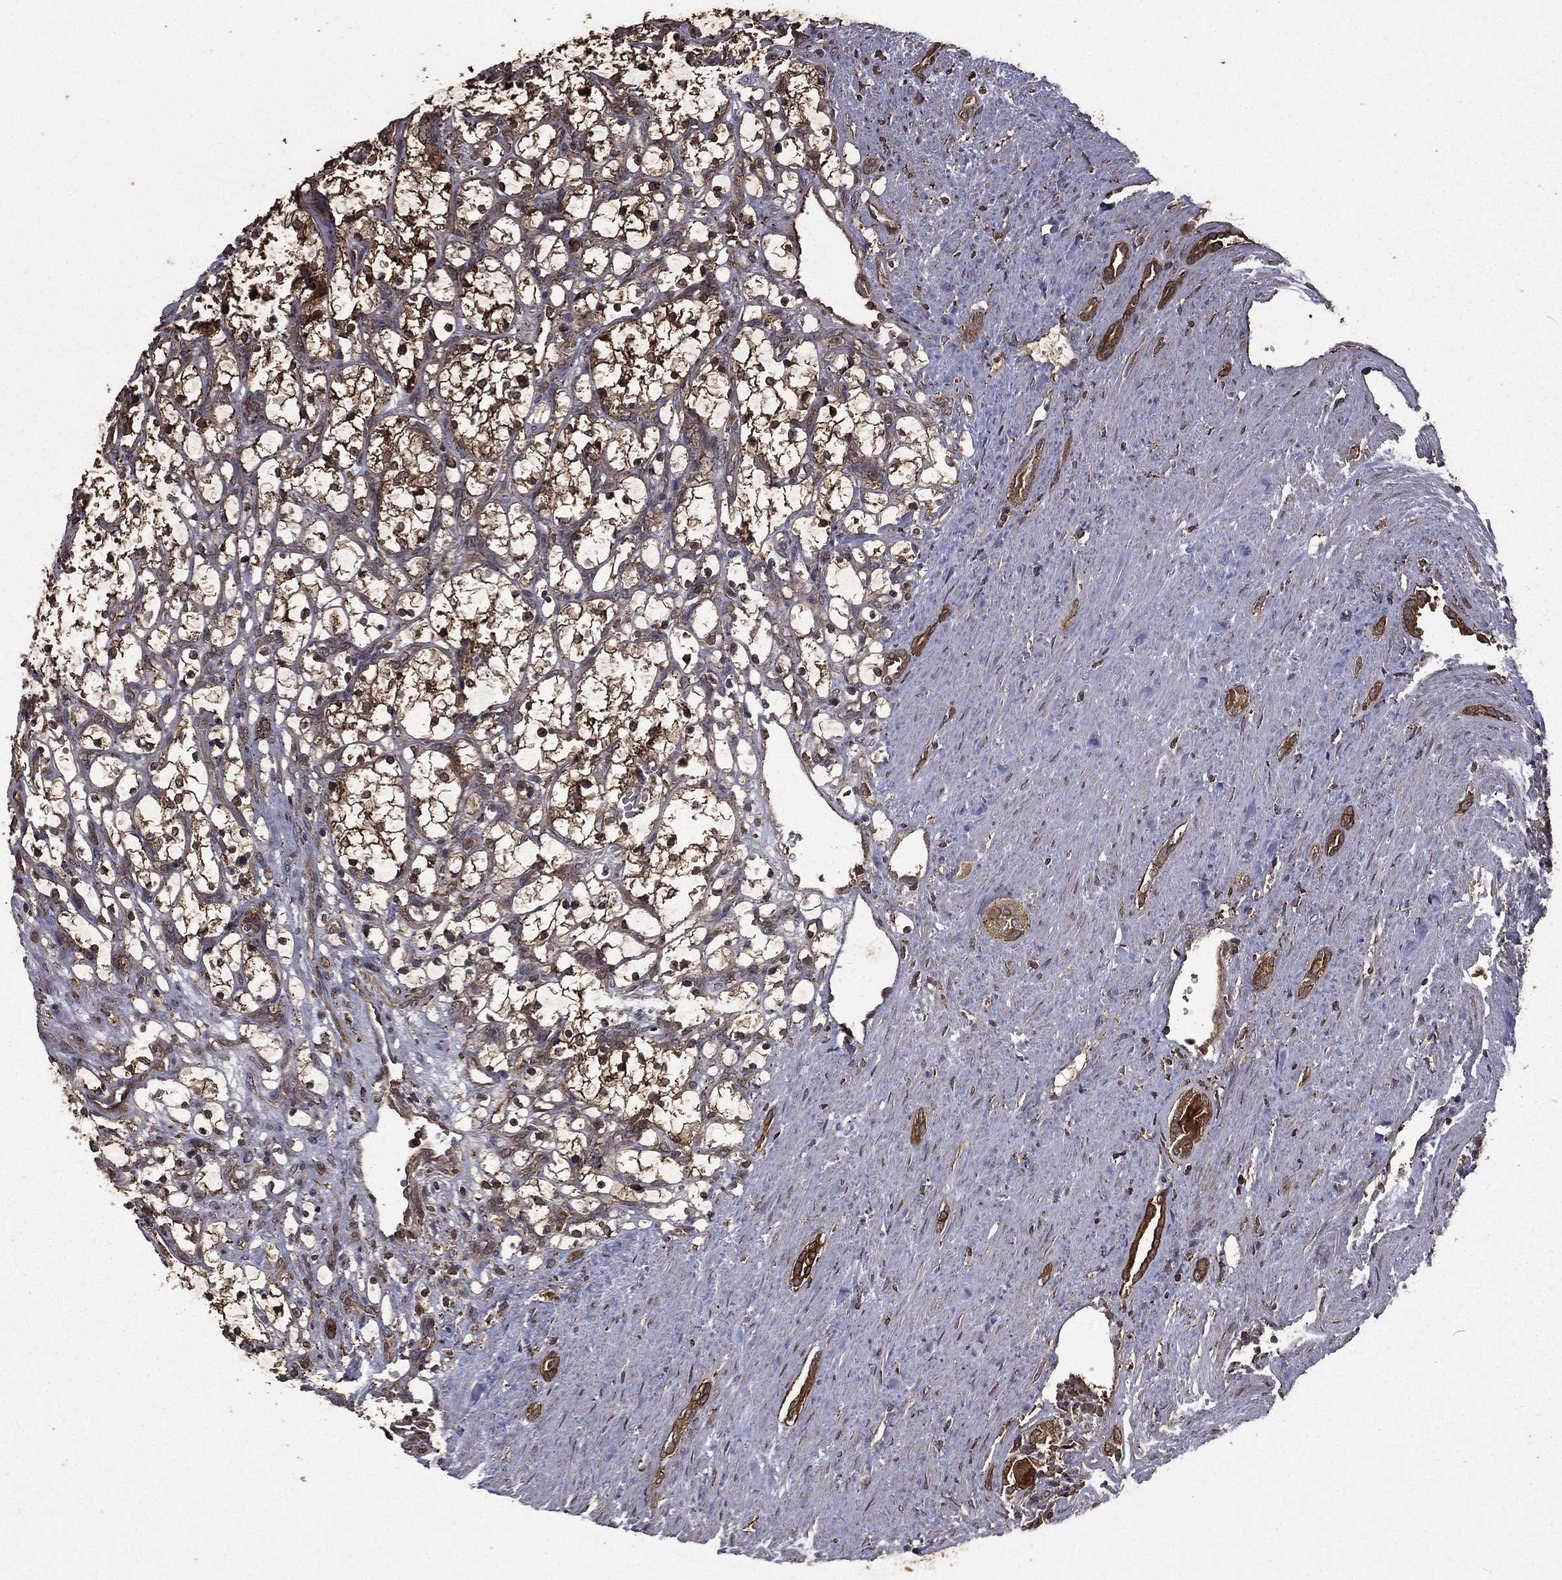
{"staining": {"intensity": "moderate", "quantity": "25%-75%", "location": "cytoplasmic/membranous"}, "tissue": "renal cancer", "cell_type": "Tumor cells", "image_type": "cancer", "snomed": [{"axis": "morphology", "description": "Adenocarcinoma, NOS"}, {"axis": "topography", "description": "Kidney"}], "caption": "Immunohistochemistry micrograph of neoplastic tissue: adenocarcinoma (renal) stained using immunohistochemistry shows medium levels of moderate protein expression localized specifically in the cytoplasmic/membranous of tumor cells, appearing as a cytoplasmic/membranous brown color.", "gene": "BIRC6", "patient": {"sex": "female", "age": 69}}